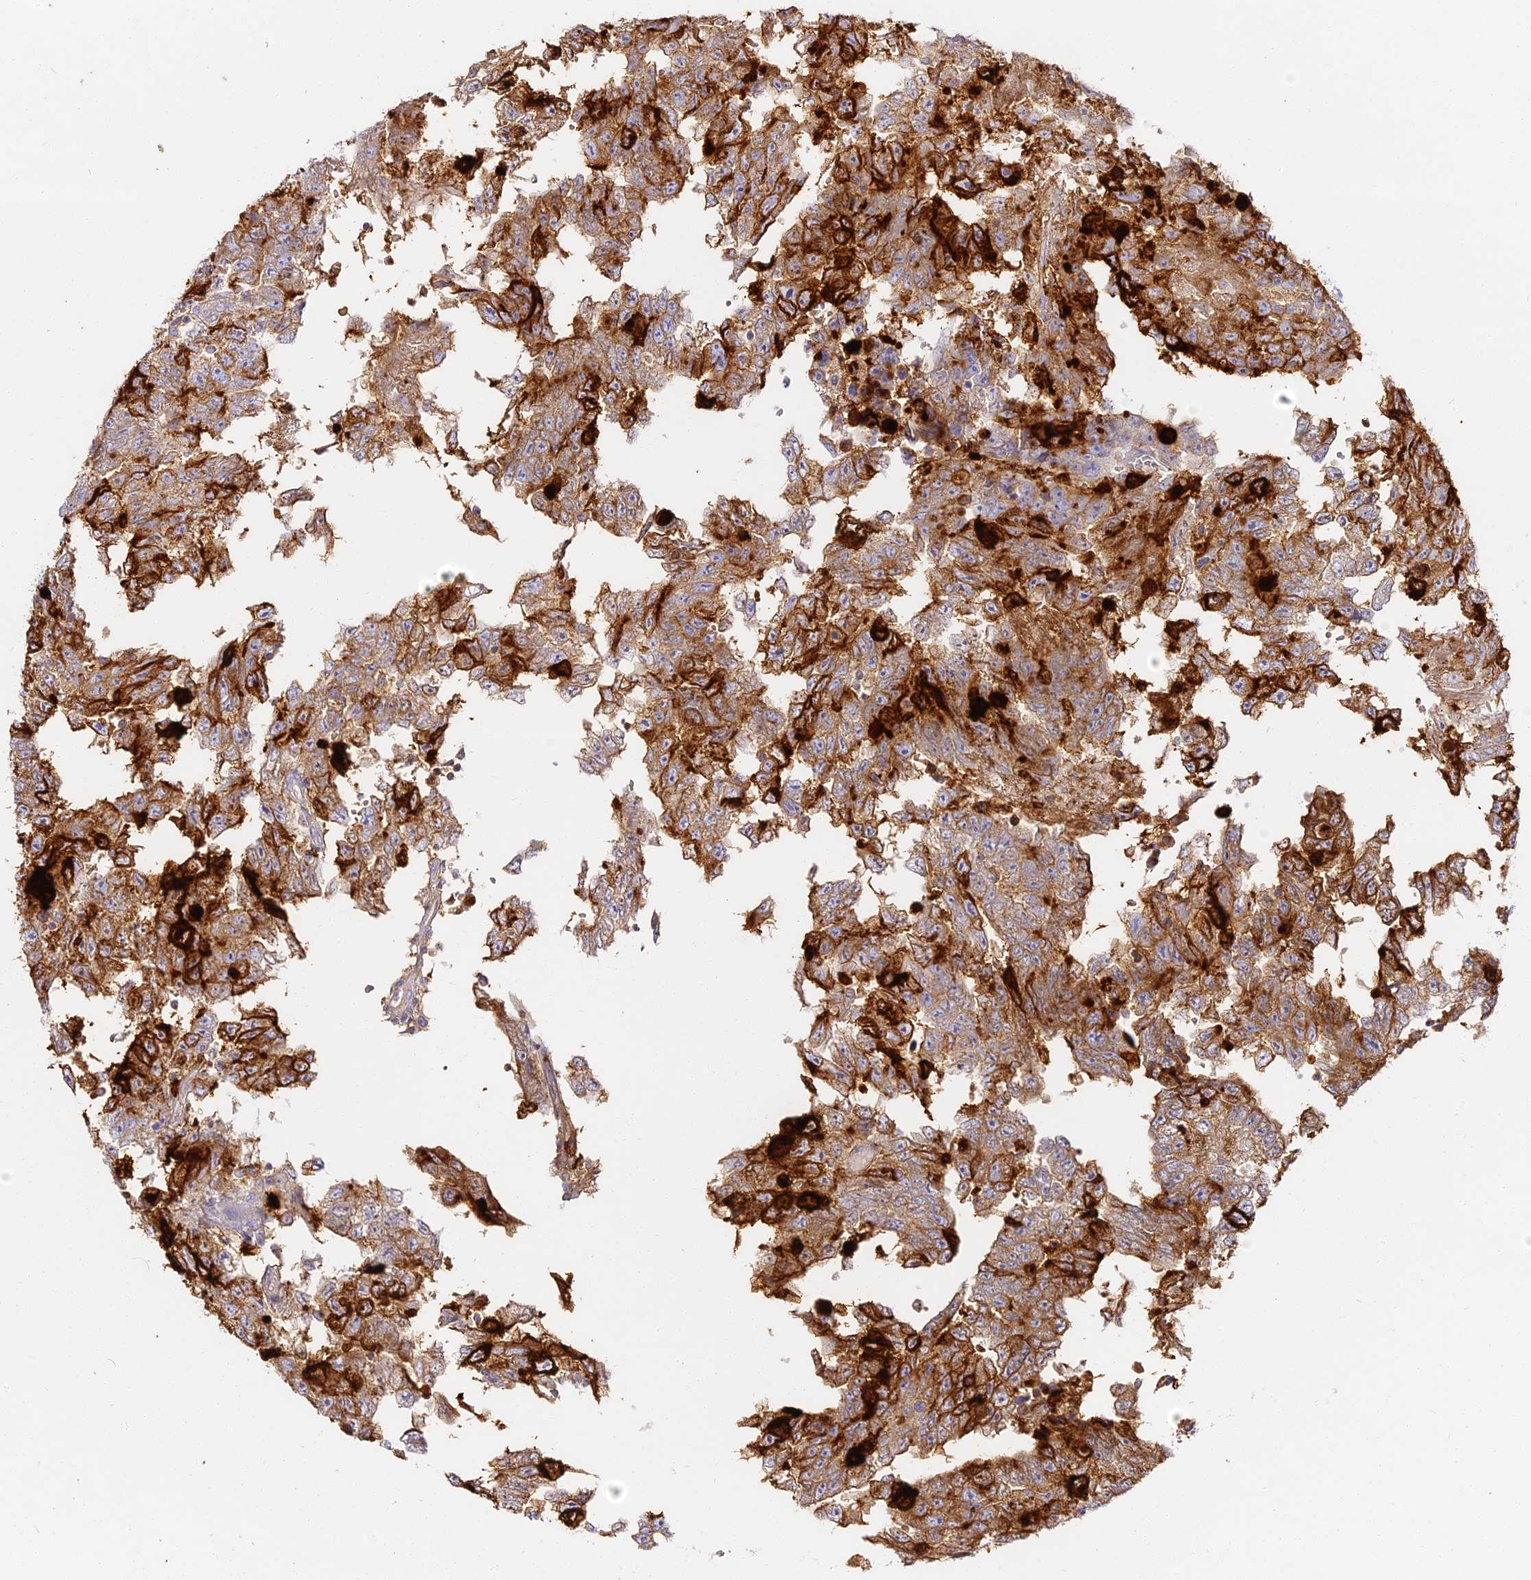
{"staining": {"intensity": "strong", "quantity": ">75%", "location": "cytoplasmic/membranous"}, "tissue": "testis cancer", "cell_type": "Tumor cells", "image_type": "cancer", "snomed": [{"axis": "morphology", "description": "Carcinoma, Embryonal, NOS"}, {"axis": "topography", "description": "Testis"}], "caption": "An immunohistochemistry (IHC) image of tumor tissue is shown. Protein staining in brown highlights strong cytoplasmic/membranous positivity in embryonal carcinoma (testis) within tumor cells.", "gene": "ALPG", "patient": {"sex": "male", "age": 25}}